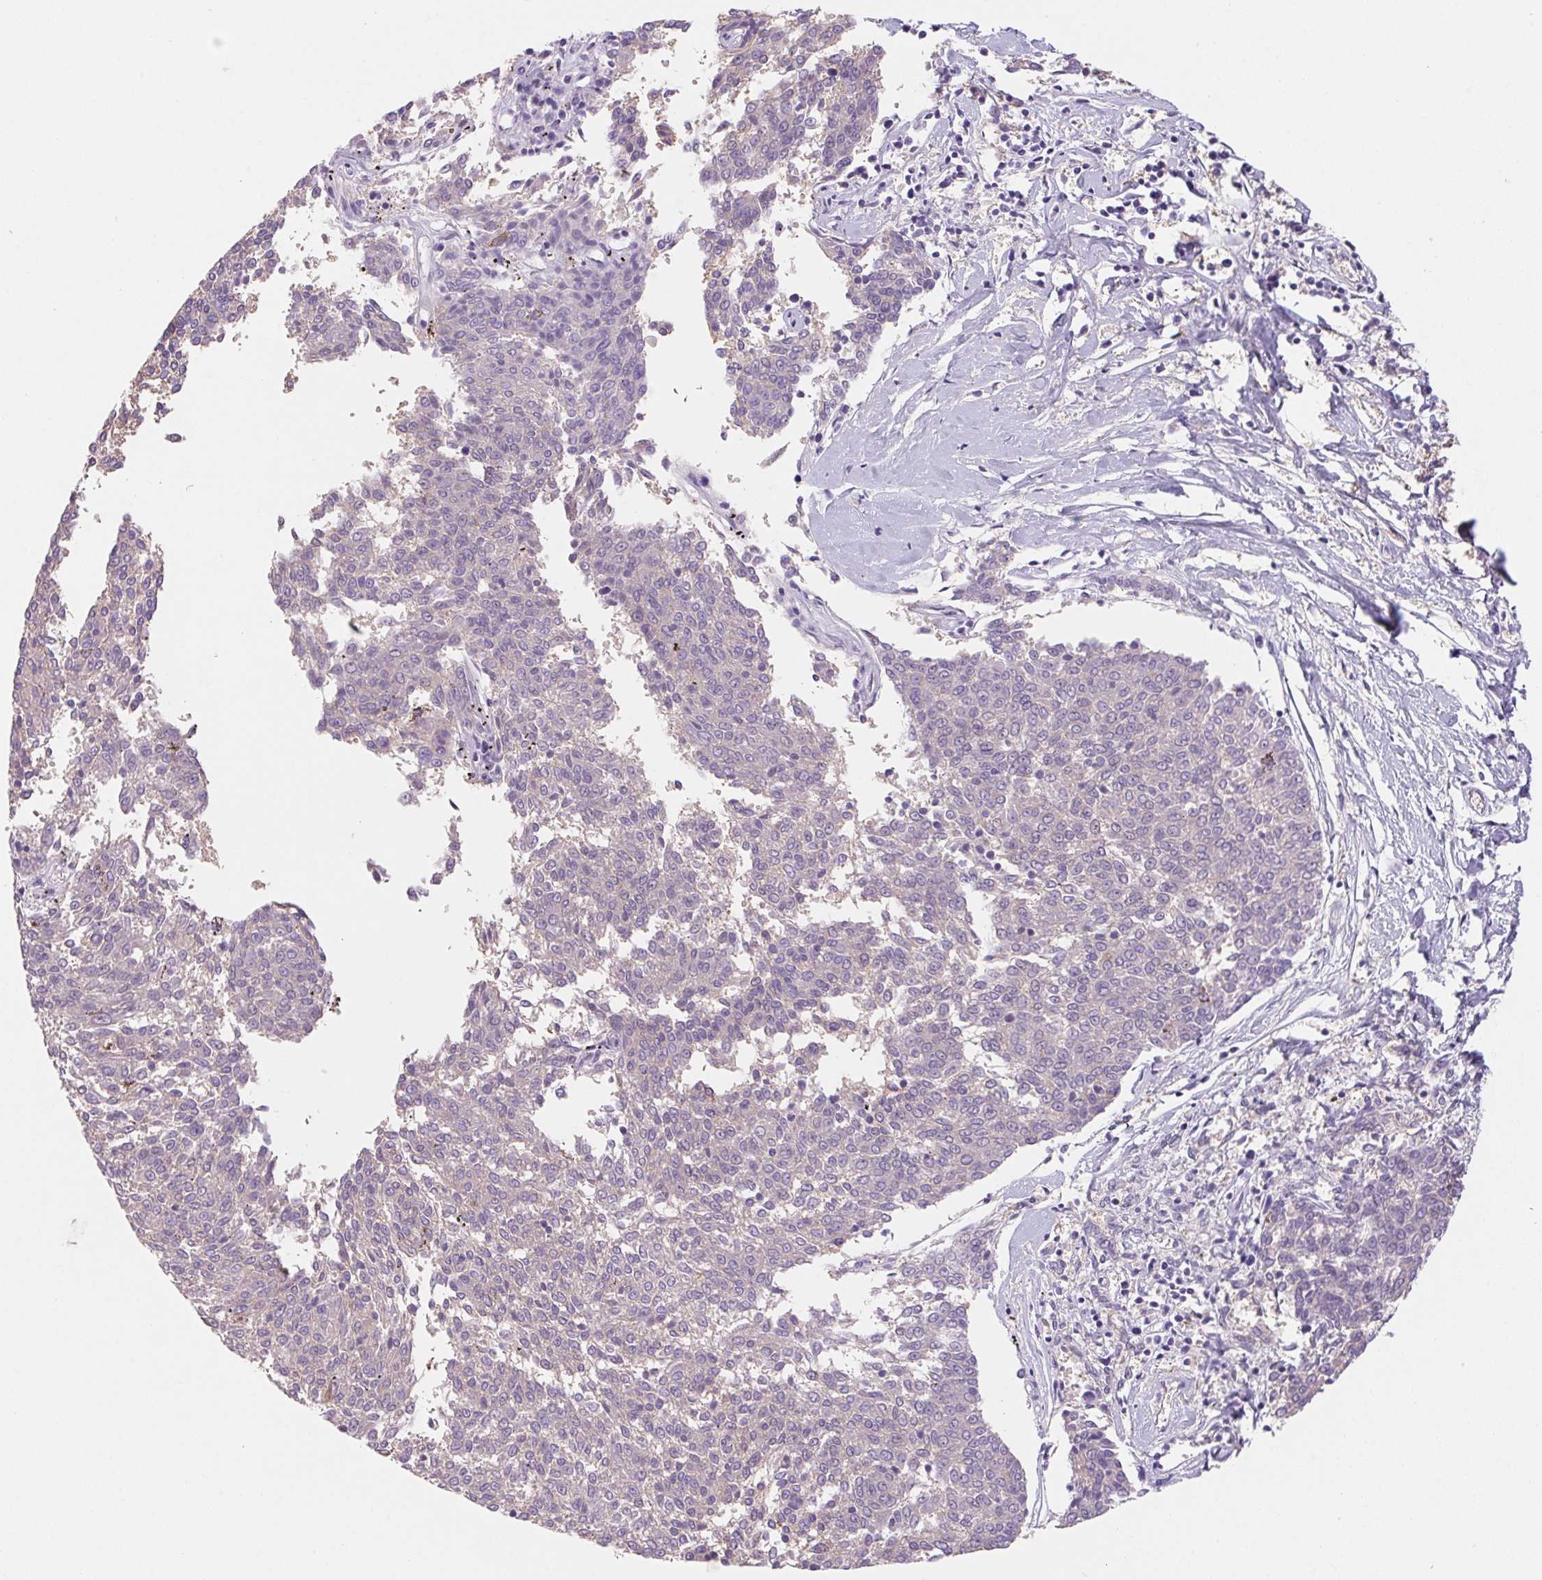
{"staining": {"intensity": "negative", "quantity": "none", "location": "none"}, "tissue": "melanoma", "cell_type": "Tumor cells", "image_type": "cancer", "snomed": [{"axis": "morphology", "description": "Malignant melanoma, NOS"}, {"axis": "topography", "description": "Skin"}], "caption": "DAB (3,3'-diaminobenzidine) immunohistochemical staining of malignant melanoma reveals no significant expression in tumor cells.", "gene": "RAB1A", "patient": {"sex": "female", "age": 72}}